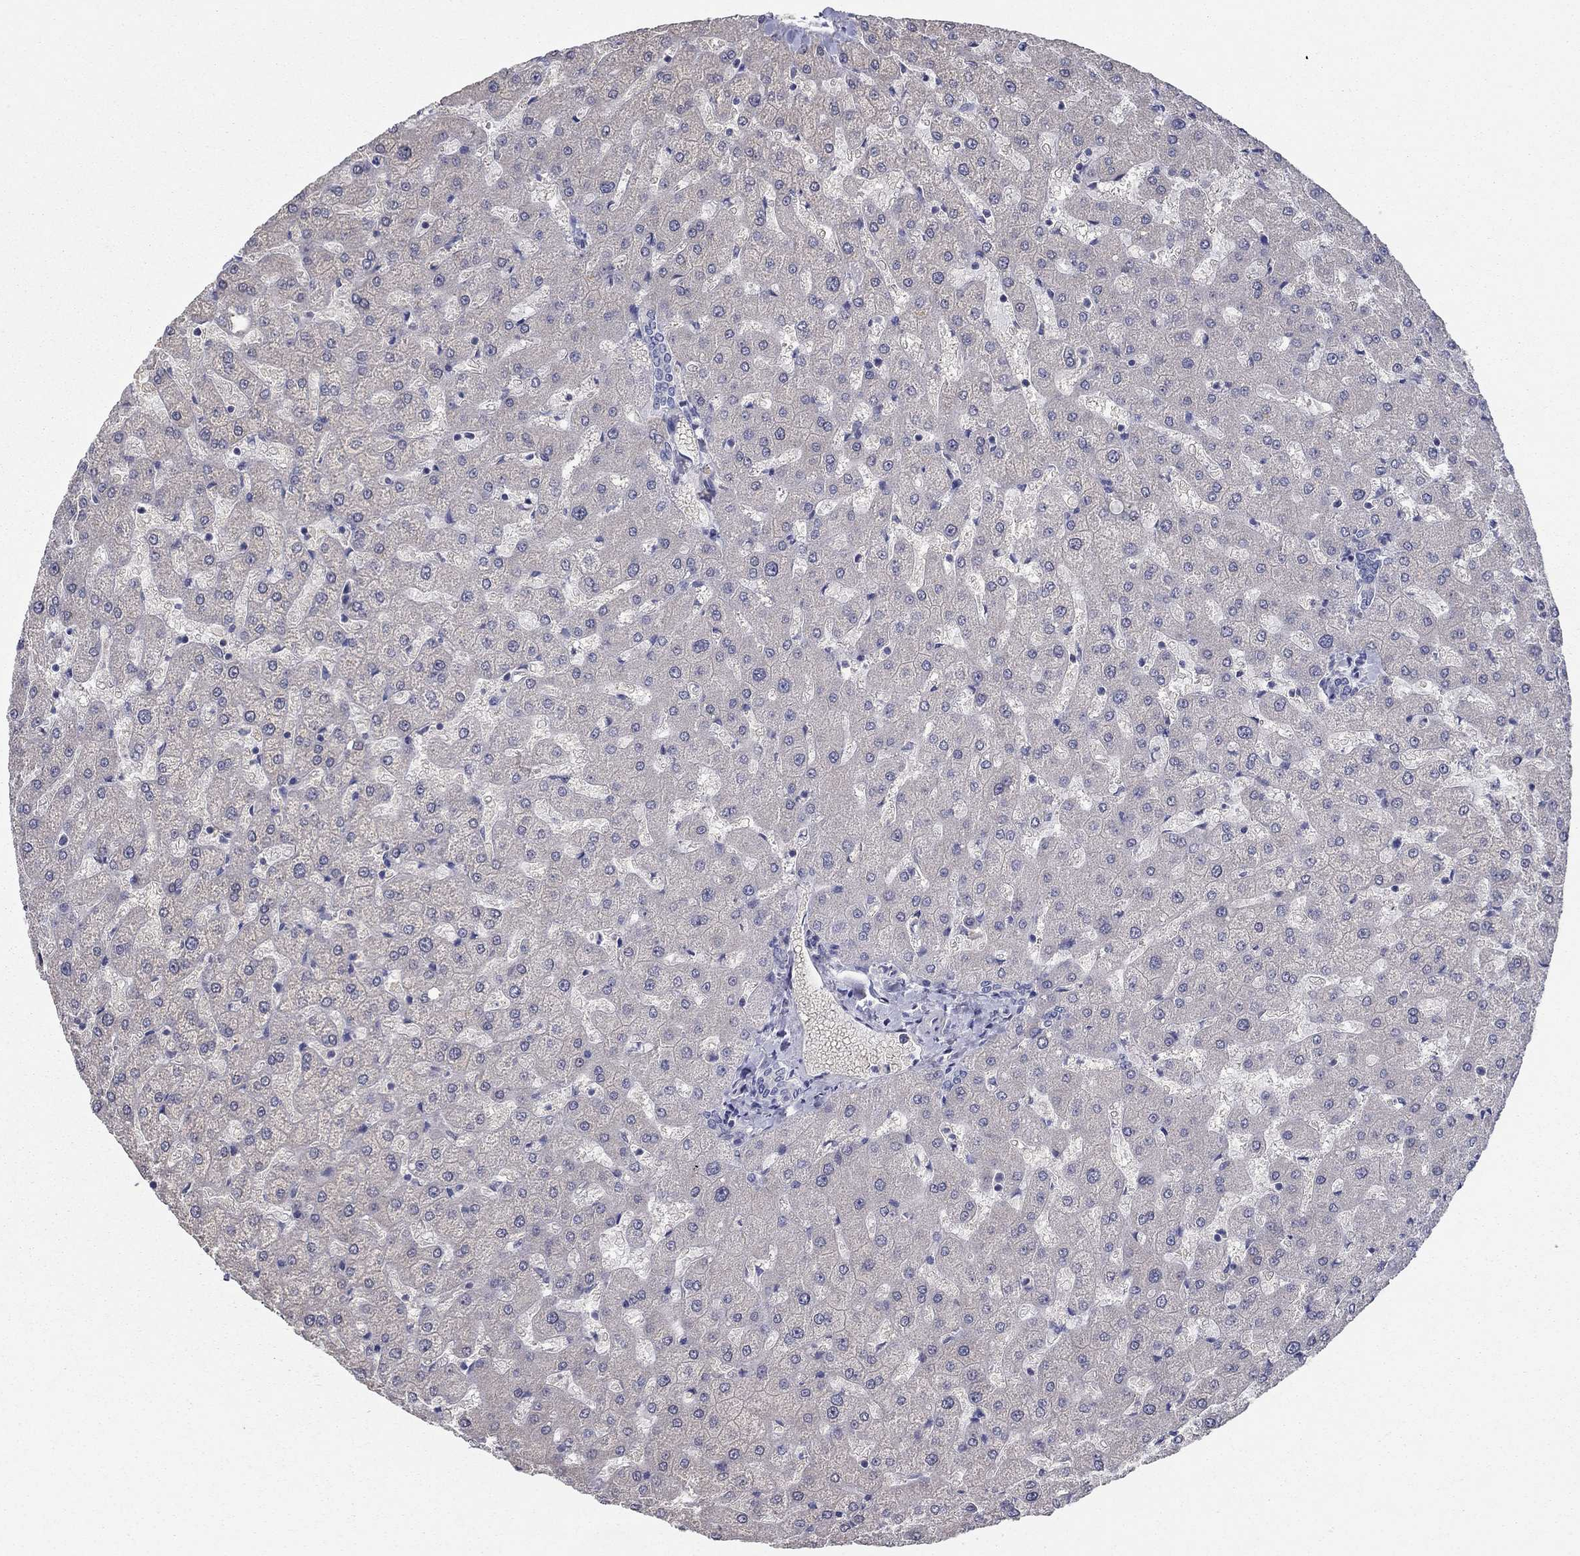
{"staining": {"intensity": "negative", "quantity": "none", "location": "none"}, "tissue": "liver", "cell_type": "Cholangiocytes", "image_type": "normal", "snomed": [{"axis": "morphology", "description": "Normal tissue, NOS"}, {"axis": "topography", "description": "Liver"}], "caption": "The image shows no staining of cholangiocytes in normal liver. (DAB IHC, high magnification).", "gene": "GRK7", "patient": {"sex": "female", "age": 50}}